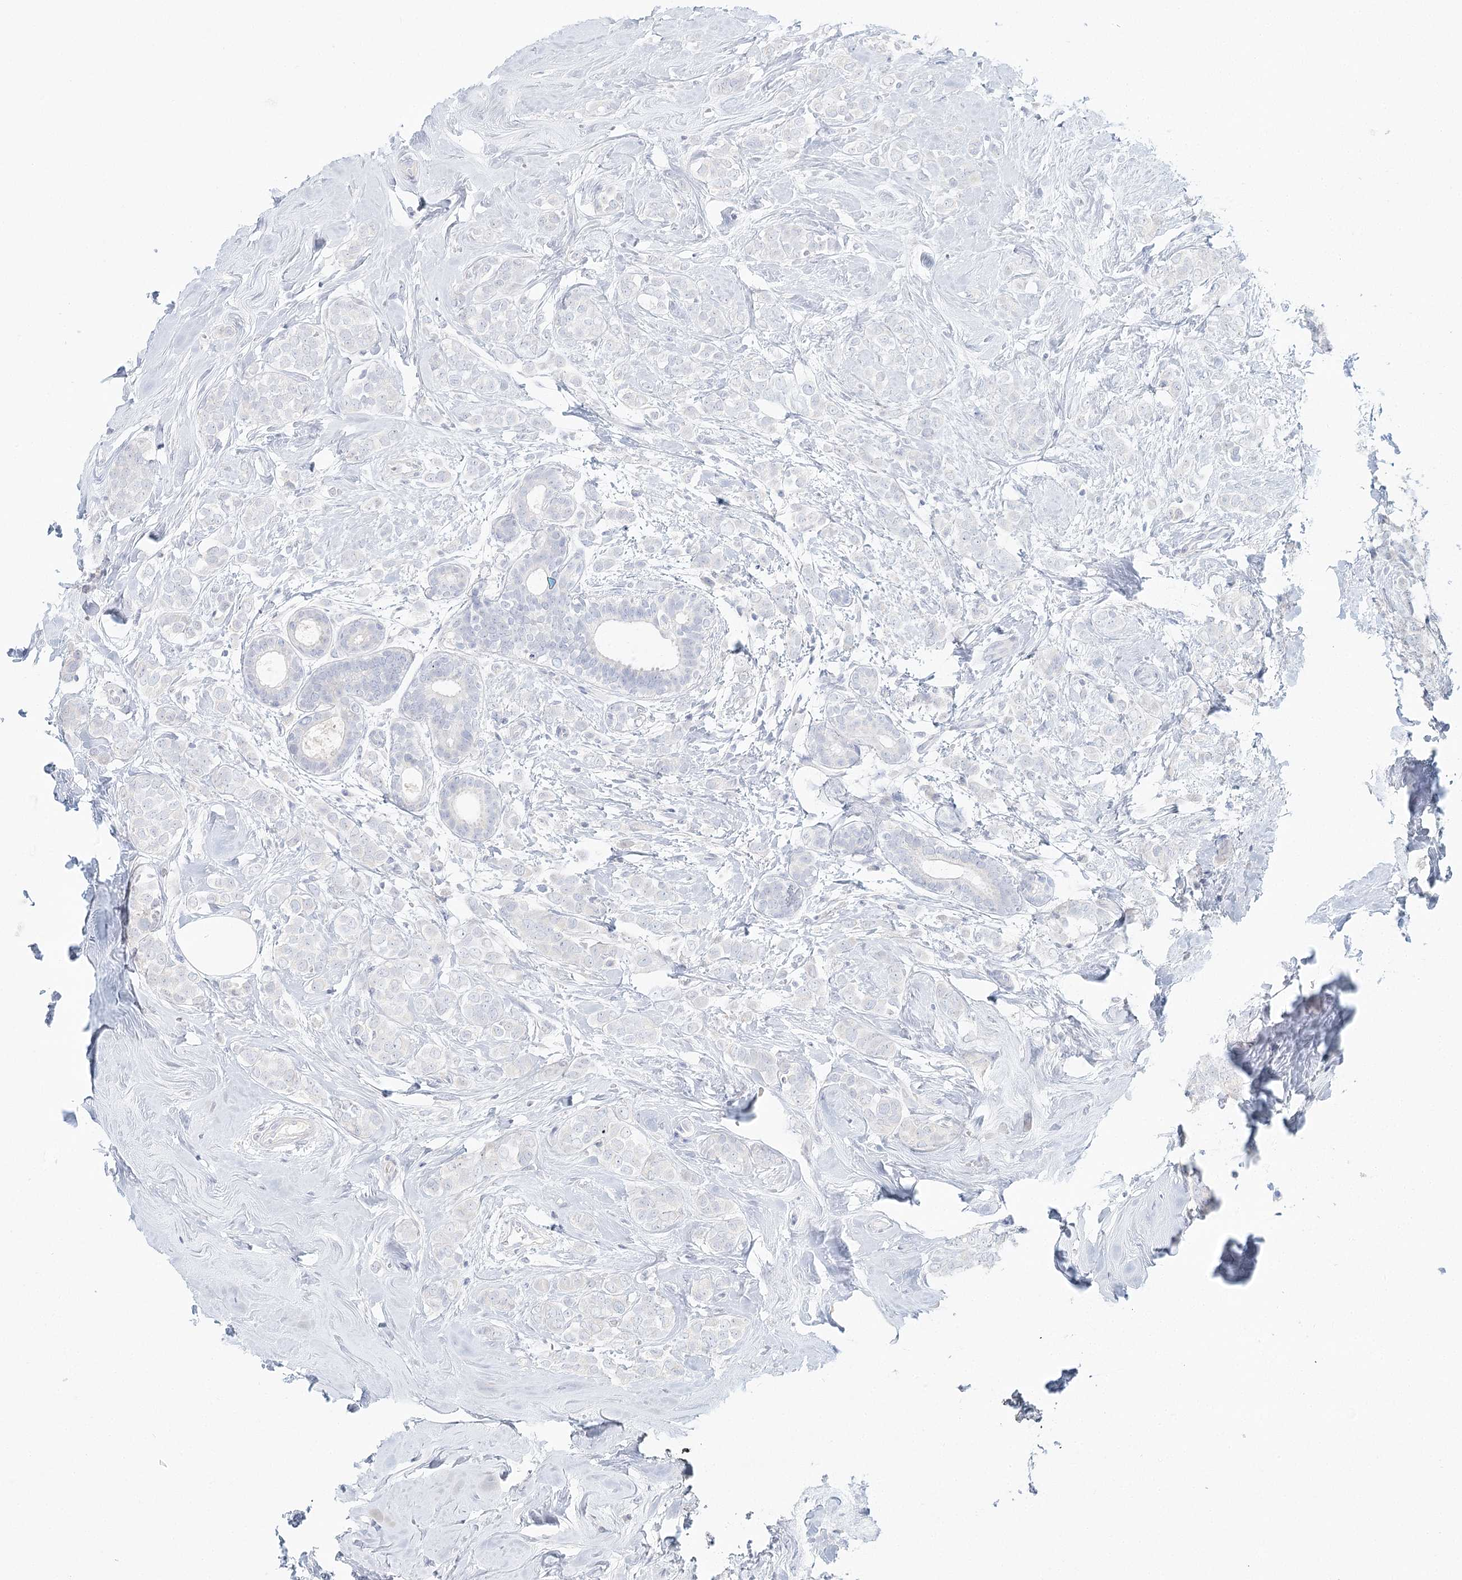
{"staining": {"intensity": "negative", "quantity": "none", "location": "none"}, "tissue": "breast cancer", "cell_type": "Tumor cells", "image_type": "cancer", "snomed": [{"axis": "morphology", "description": "Lobular carcinoma"}, {"axis": "topography", "description": "Breast"}], "caption": "Immunohistochemical staining of breast cancer (lobular carcinoma) shows no significant positivity in tumor cells.", "gene": "DMGDH", "patient": {"sex": "female", "age": 47}}